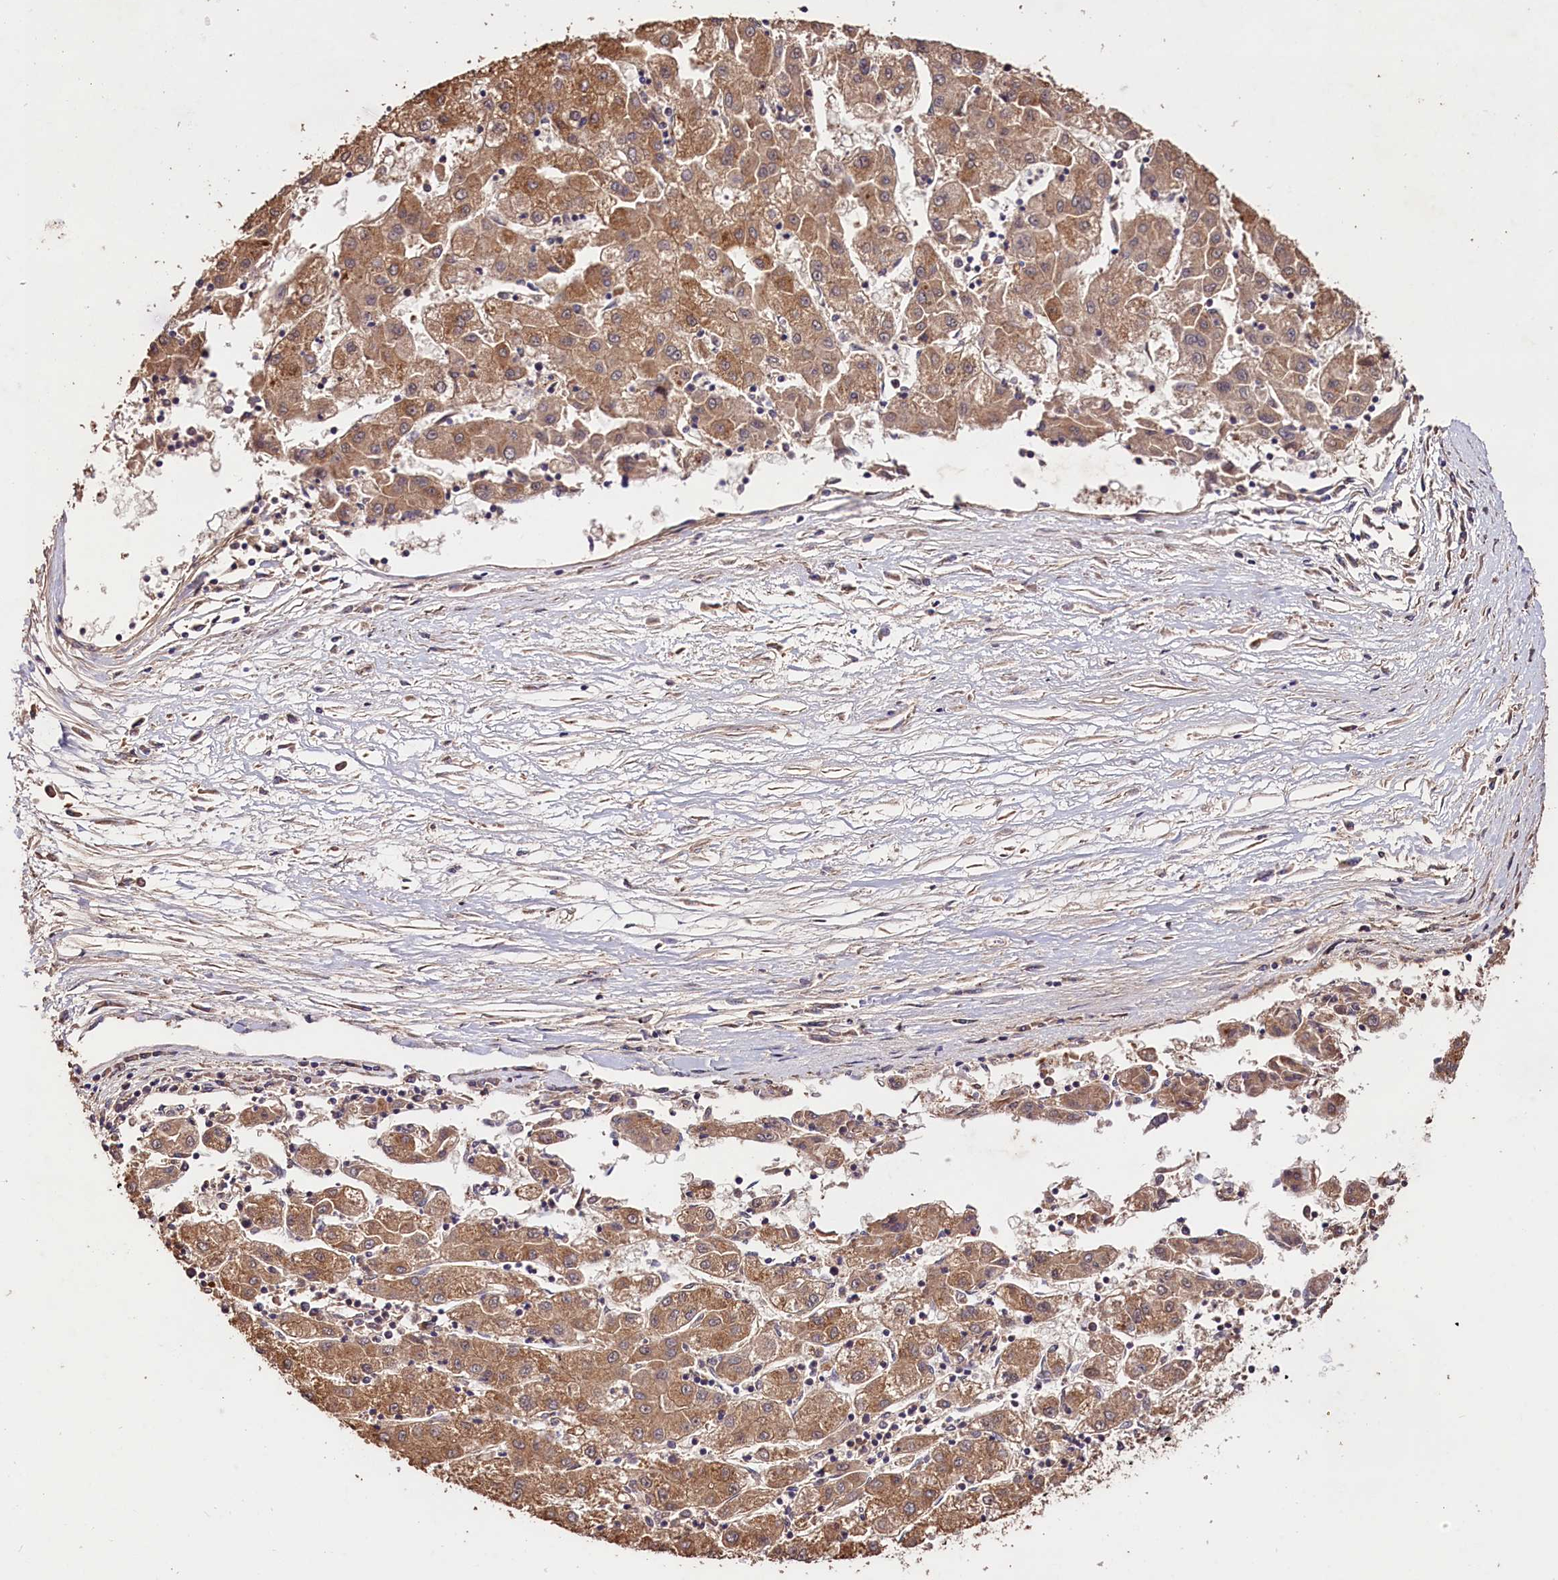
{"staining": {"intensity": "moderate", "quantity": ">75%", "location": "cytoplasmic/membranous"}, "tissue": "liver cancer", "cell_type": "Tumor cells", "image_type": "cancer", "snomed": [{"axis": "morphology", "description": "Carcinoma, Hepatocellular, NOS"}, {"axis": "topography", "description": "Liver"}], "caption": "Human hepatocellular carcinoma (liver) stained with a brown dye shows moderate cytoplasmic/membranous positive expression in about >75% of tumor cells.", "gene": "CES3", "patient": {"sex": "male", "age": 72}}